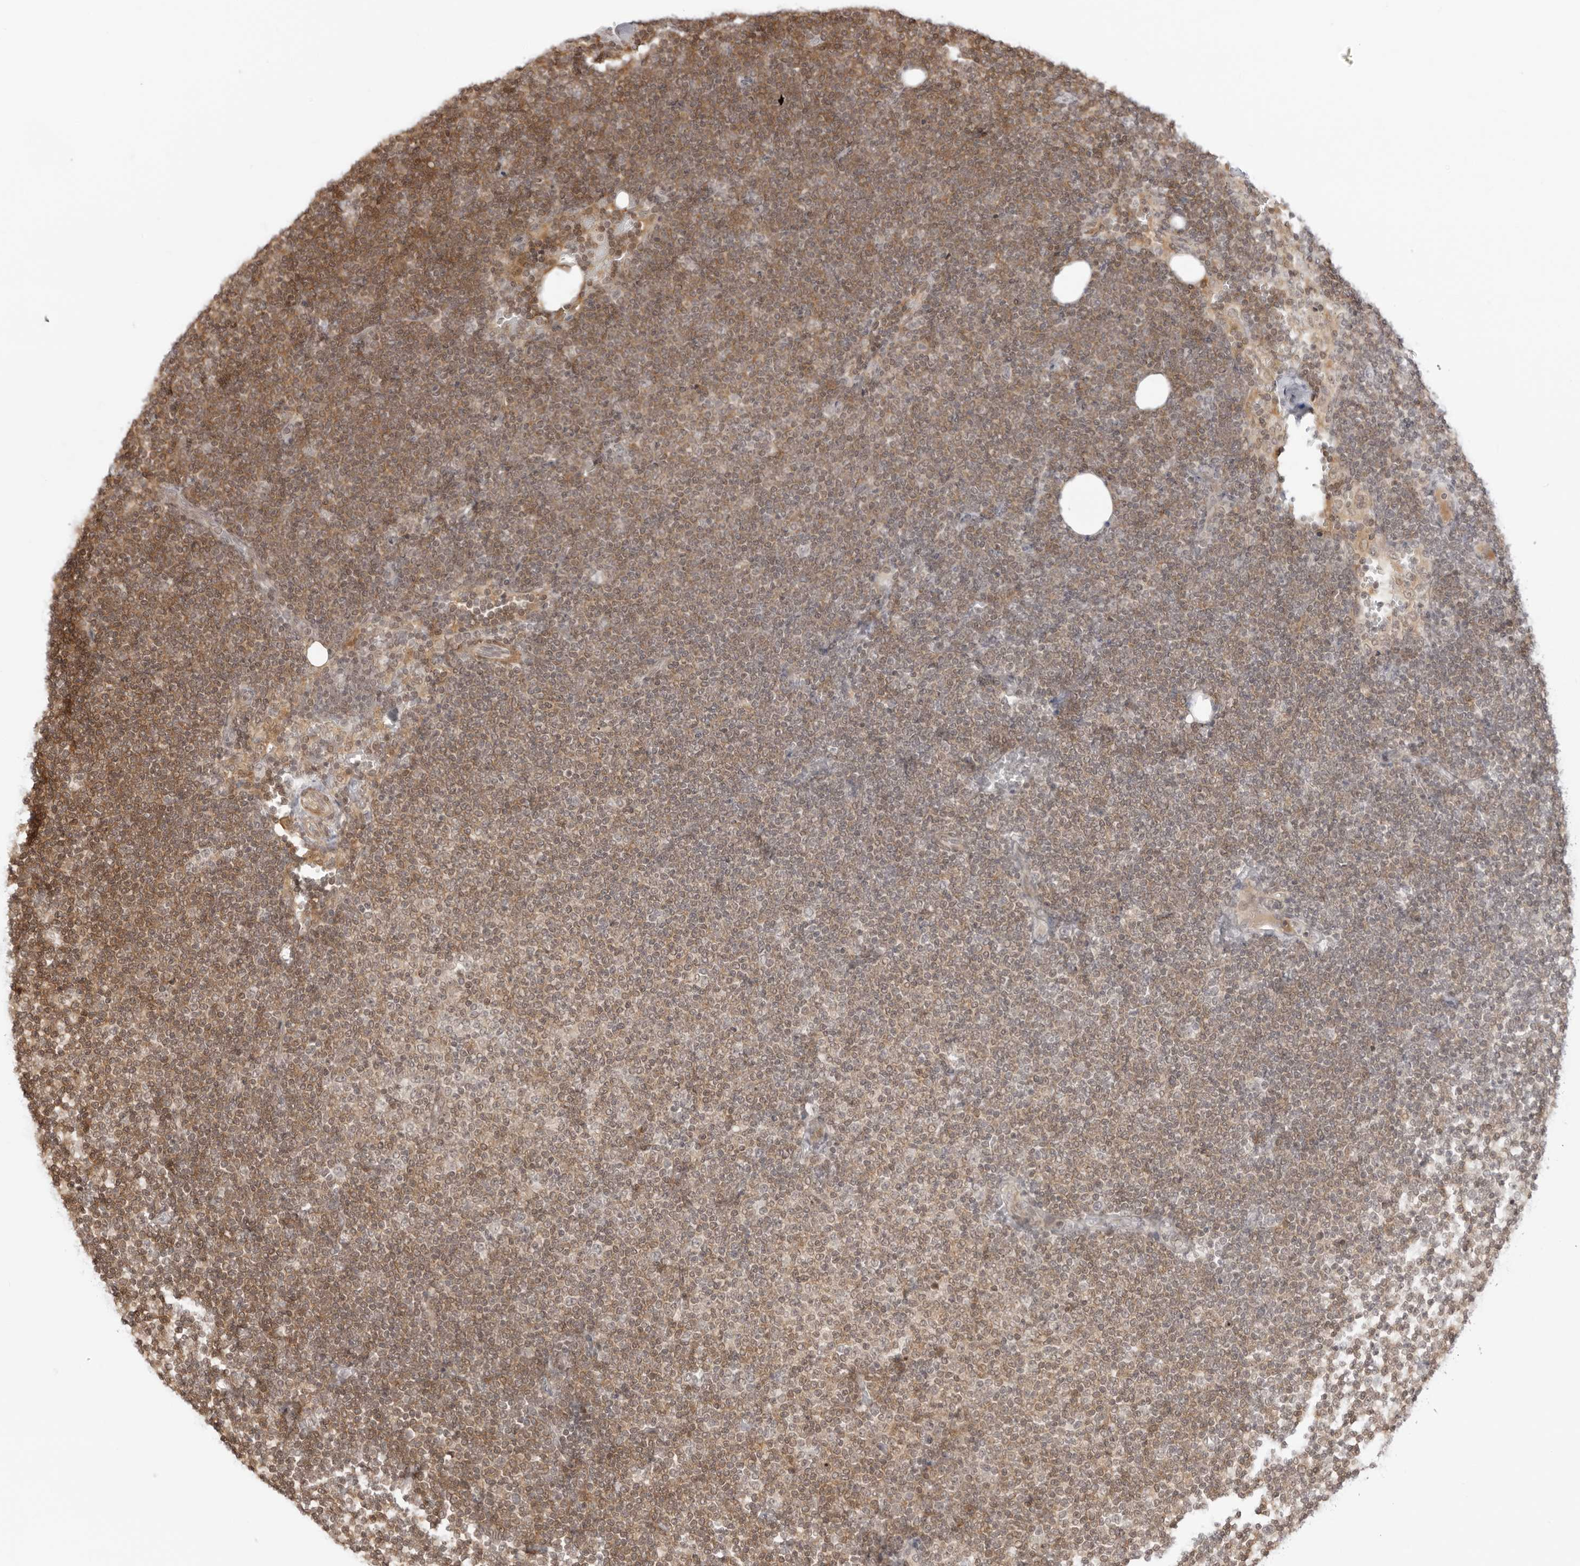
{"staining": {"intensity": "moderate", "quantity": "25%-75%", "location": "cytoplasmic/membranous"}, "tissue": "lymphoma", "cell_type": "Tumor cells", "image_type": "cancer", "snomed": [{"axis": "morphology", "description": "Malignant lymphoma, non-Hodgkin's type, Low grade"}, {"axis": "topography", "description": "Lymph node"}], "caption": "Immunohistochemistry (IHC) histopathology image of neoplastic tissue: human low-grade malignant lymphoma, non-Hodgkin's type stained using IHC exhibits medium levels of moderate protein expression localized specifically in the cytoplasmic/membranous of tumor cells, appearing as a cytoplasmic/membranous brown color.", "gene": "RNF146", "patient": {"sex": "female", "age": 53}}